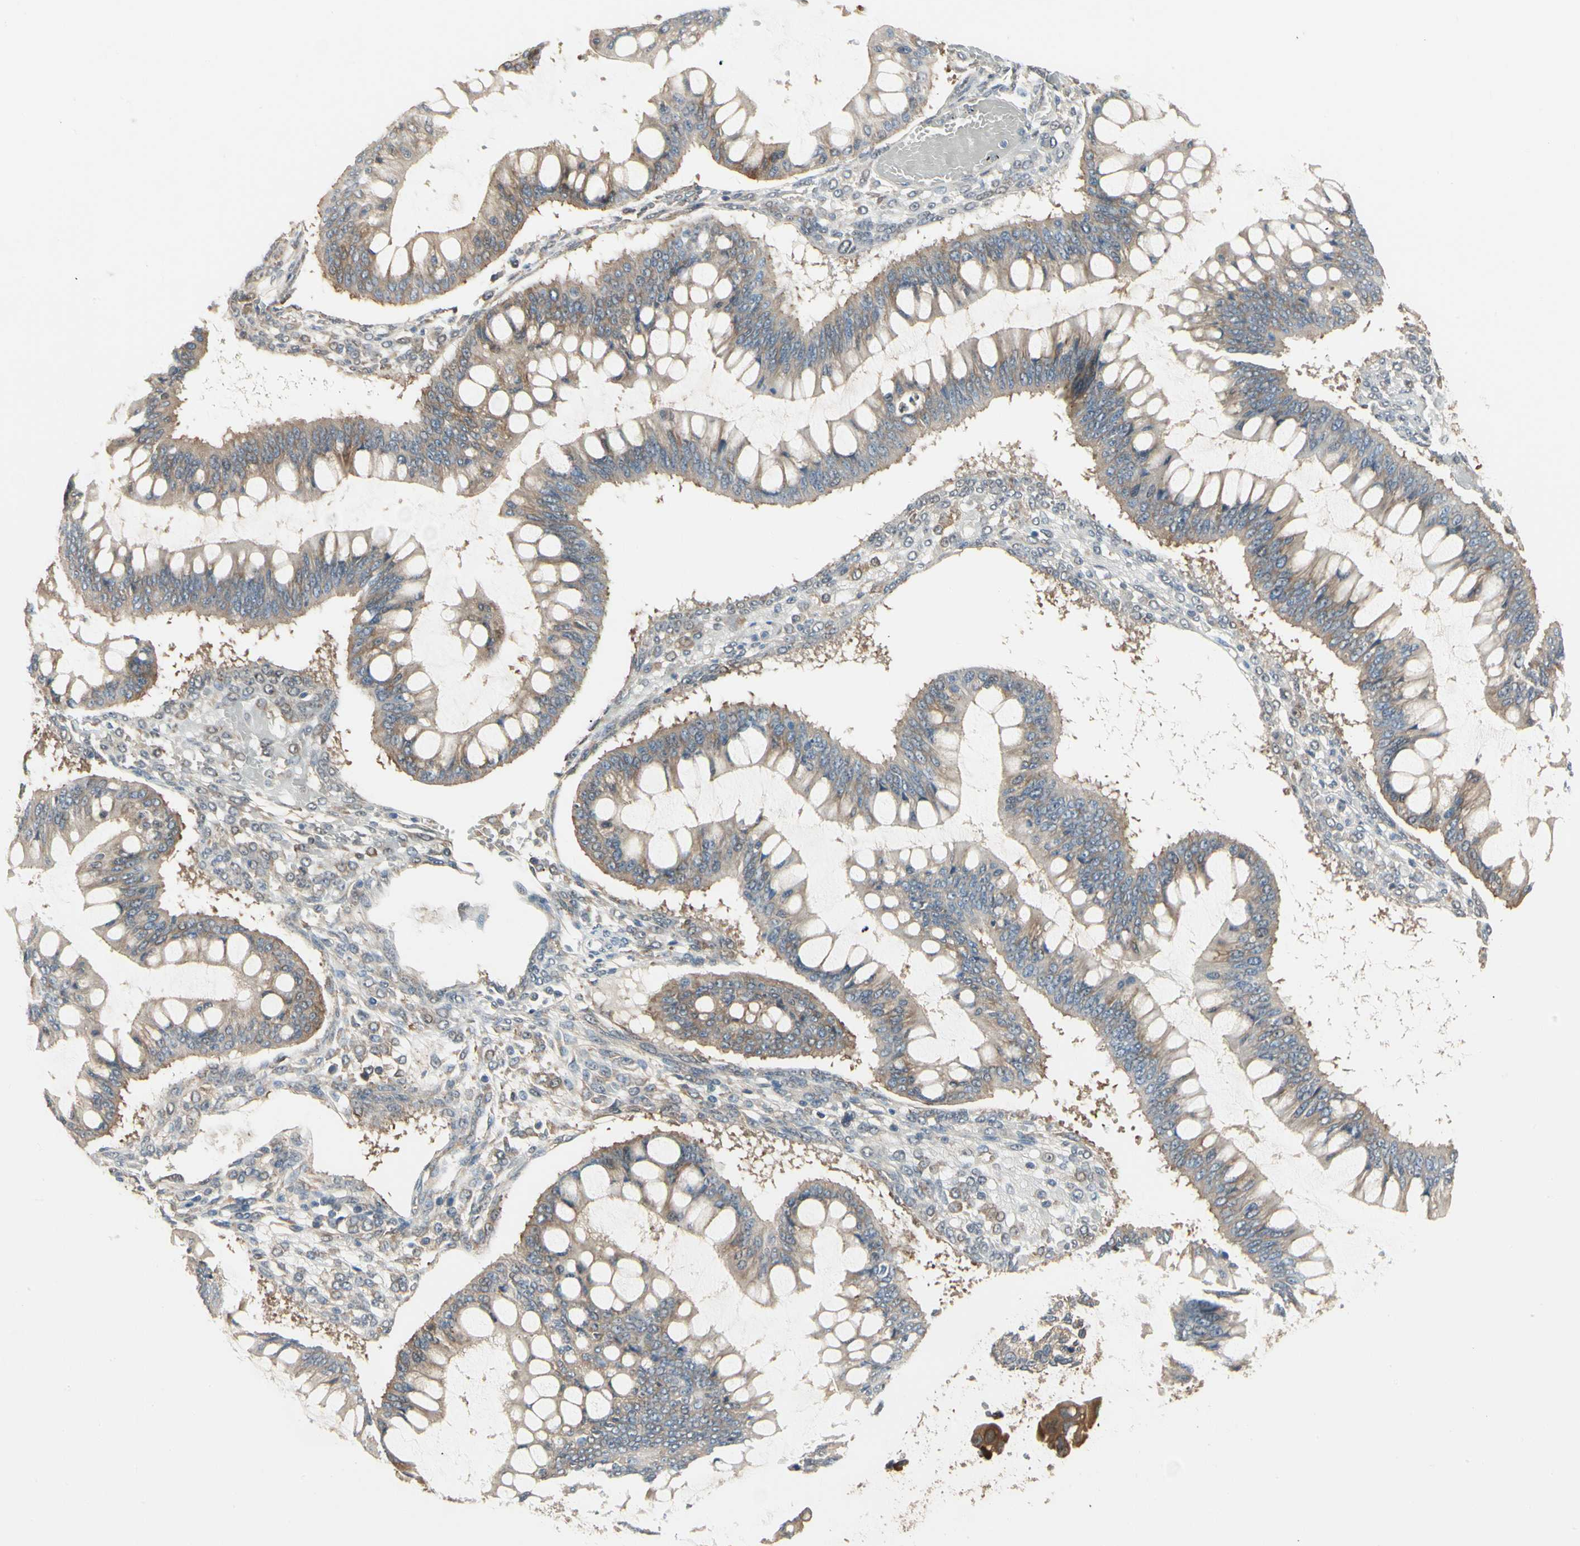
{"staining": {"intensity": "moderate", "quantity": ">75%", "location": "cytoplasmic/membranous"}, "tissue": "ovarian cancer", "cell_type": "Tumor cells", "image_type": "cancer", "snomed": [{"axis": "morphology", "description": "Cystadenocarcinoma, mucinous, NOS"}, {"axis": "topography", "description": "Ovary"}], "caption": "DAB (3,3'-diaminobenzidine) immunohistochemical staining of human ovarian mucinous cystadenocarcinoma demonstrates moderate cytoplasmic/membranous protein positivity in about >75% of tumor cells. The staining is performed using DAB (3,3'-diaminobenzidine) brown chromogen to label protein expression. The nuclei are counter-stained blue using hematoxylin.", "gene": "NME1-NME2", "patient": {"sex": "female", "age": 73}}